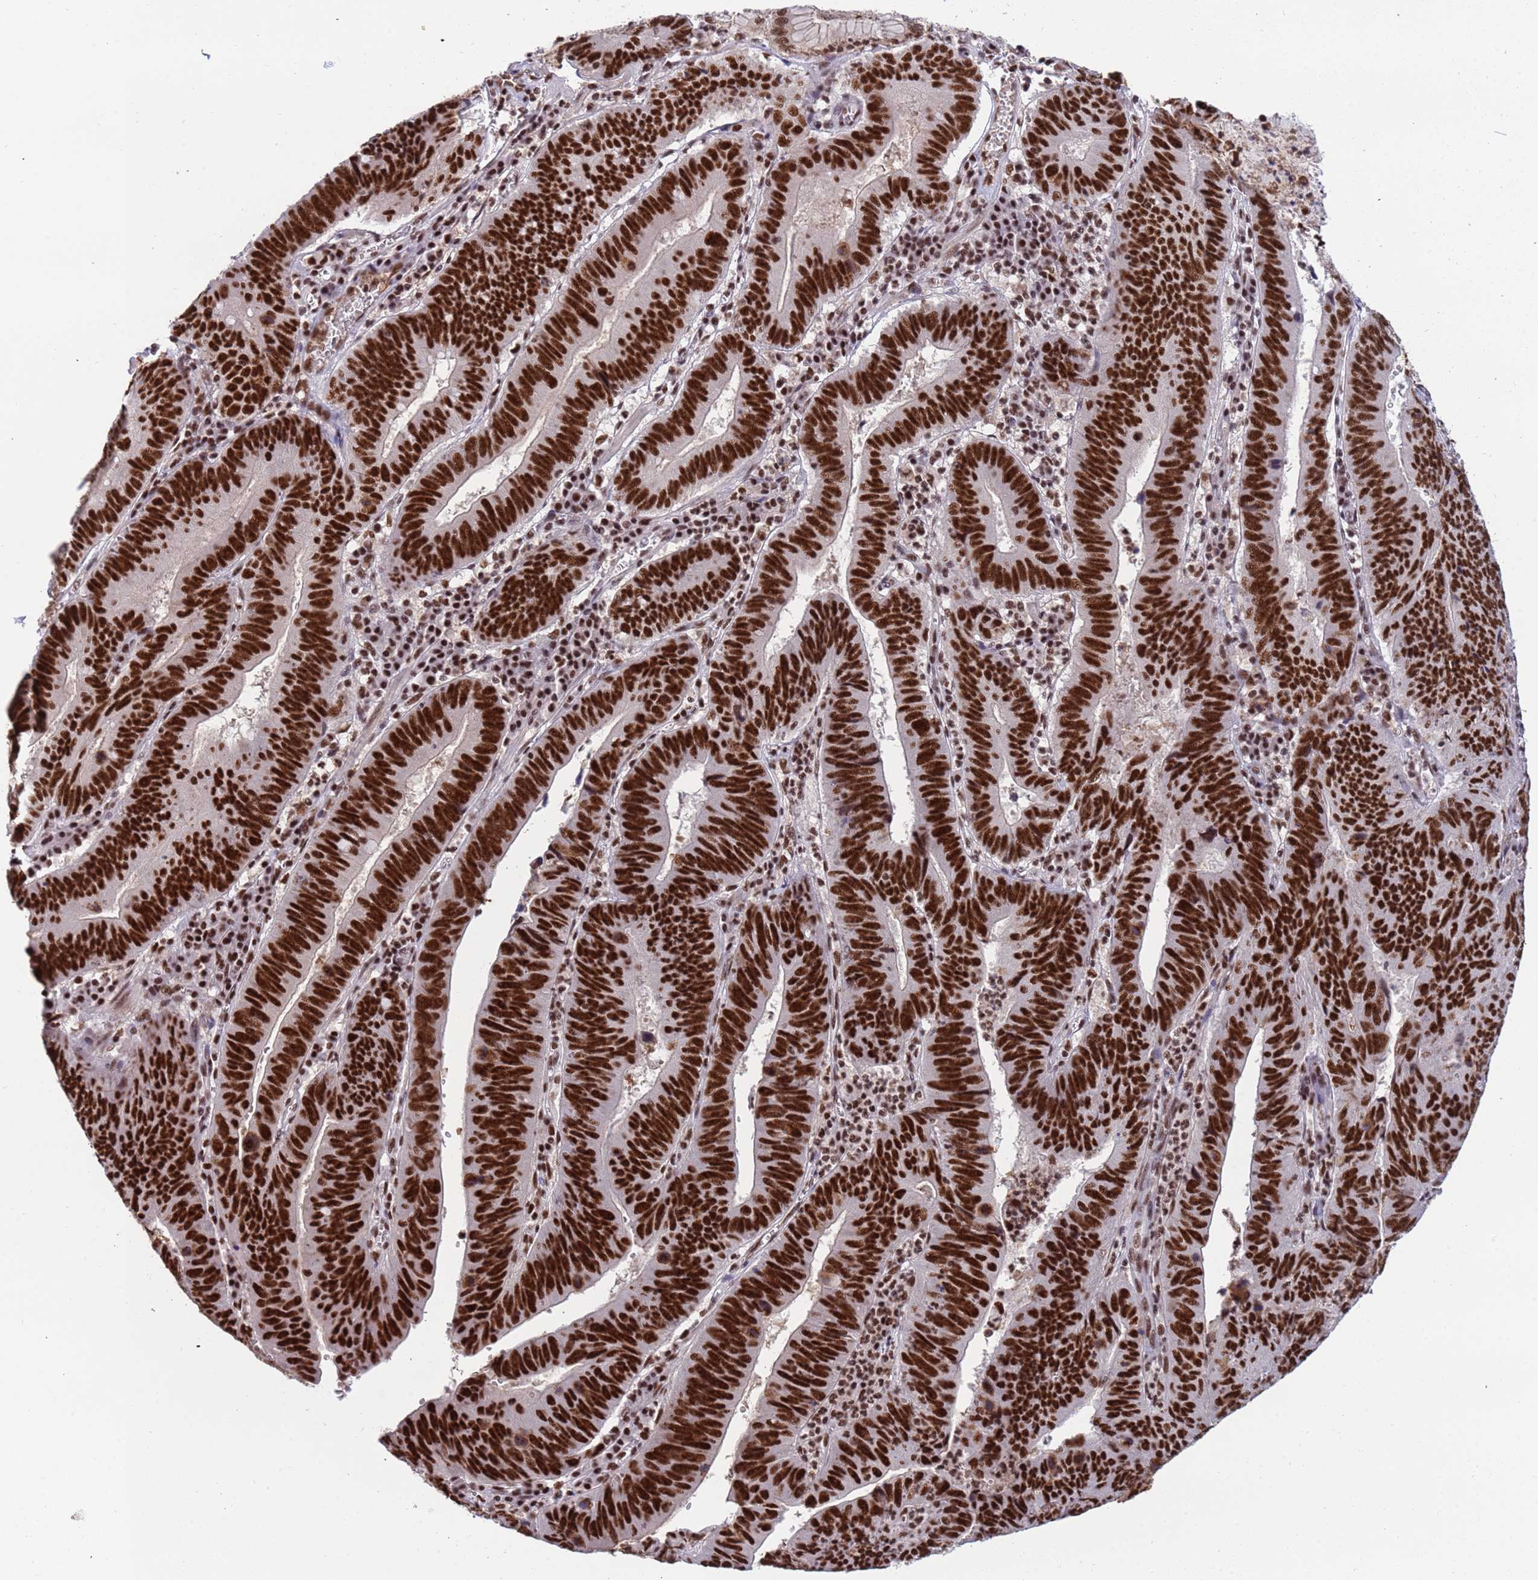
{"staining": {"intensity": "strong", "quantity": ">75%", "location": "nuclear"}, "tissue": "stomach cancer", "cell_type": "Tumor cells", "image_type": "cancer", "snomed": [{"axis": "morphology", "description": "Adenocarcinoma, NOS"}, {"axis": "topography", "description": "Stomach"}], "caption": "About >75% of tumor cells in stomach cancer (adenocarcinoma) display strong nuclear protein staining as visualized by brown immunohistochemical staining.", "gene": "SRRT", "patient": {"sex": "male", "age": 59}}